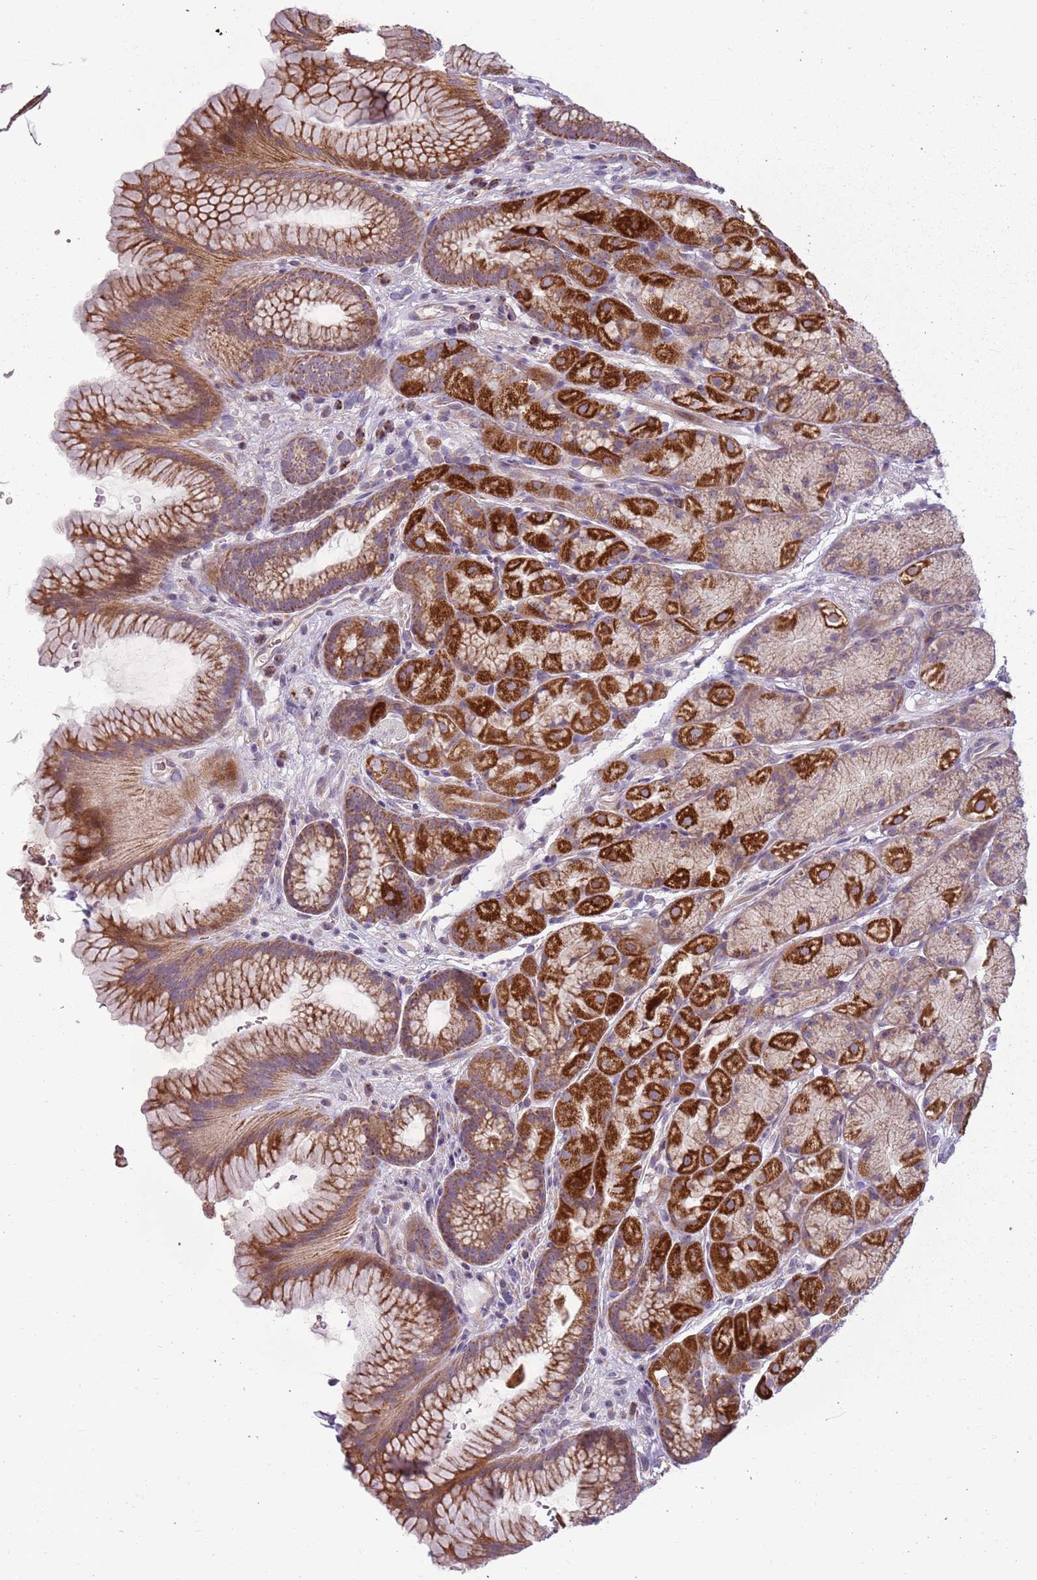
{"staining": {"intensity": "strong", "quantity": "25%-75%", "location": "cytoplasmic/membranous"}, "tissue": "stomach", "cell_type": "Glandular cells", "image_type": "normal", "snomed": [{"axis": "morphology", "description": "Normal tissue, NOS"}, {"axis": "topography", "description": "Stomach"}], "caption": "Unremarkable stomach reveals strong cytoplasmic/membranous staining in approximately 25%-75% of glandular cells, visualized by immunohistochemistry. The staining was performed using DAB to visualize the protein expression in brown, while the nuclei were stained in blue with hematoxylin (Magnification: 20x).", "gene": "ZNF530", "patient": {"sex": "male", "age": 63}}